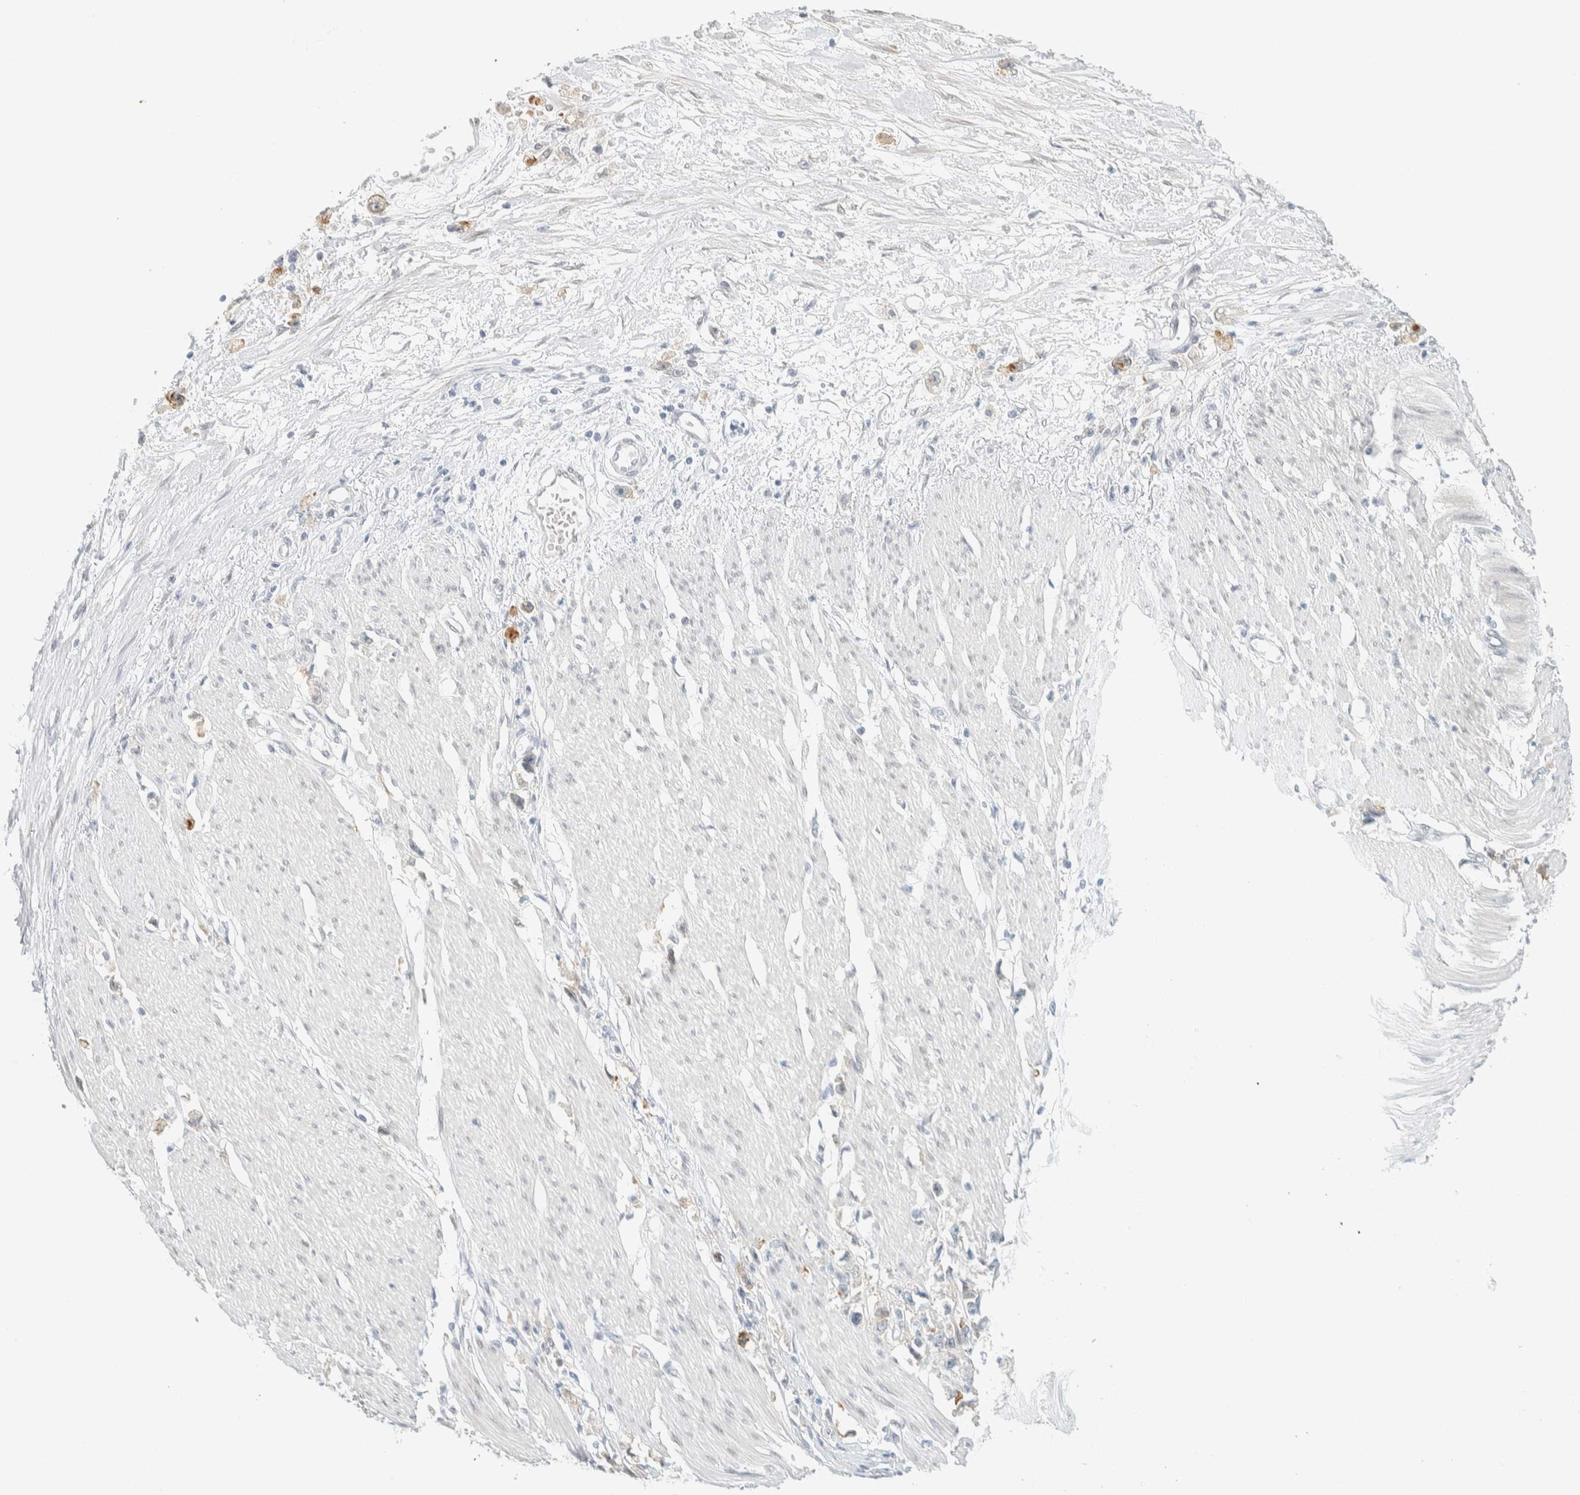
{"staining": {"intensity": "weak", "quantity": "<25%", "location": "cytoplasmic/membranous"}, "tissue": "stomach cancer", "cell_type": "Tumor cells", "image_type": "cancer", "snomed": [{"axis": "morphology", "description": "Adenocarcinoma, NOS"}, {"axis": "topography", "description": "Stomach"}], "caption": "Immunohistochemistry (IHC) of human stomach cancer exhibits no staining in tumor cells. (DAB IHC with hematoxylin counter stain).", "gene": "C1QTNF12", "patient": {"sex": "female", "age": 59}}